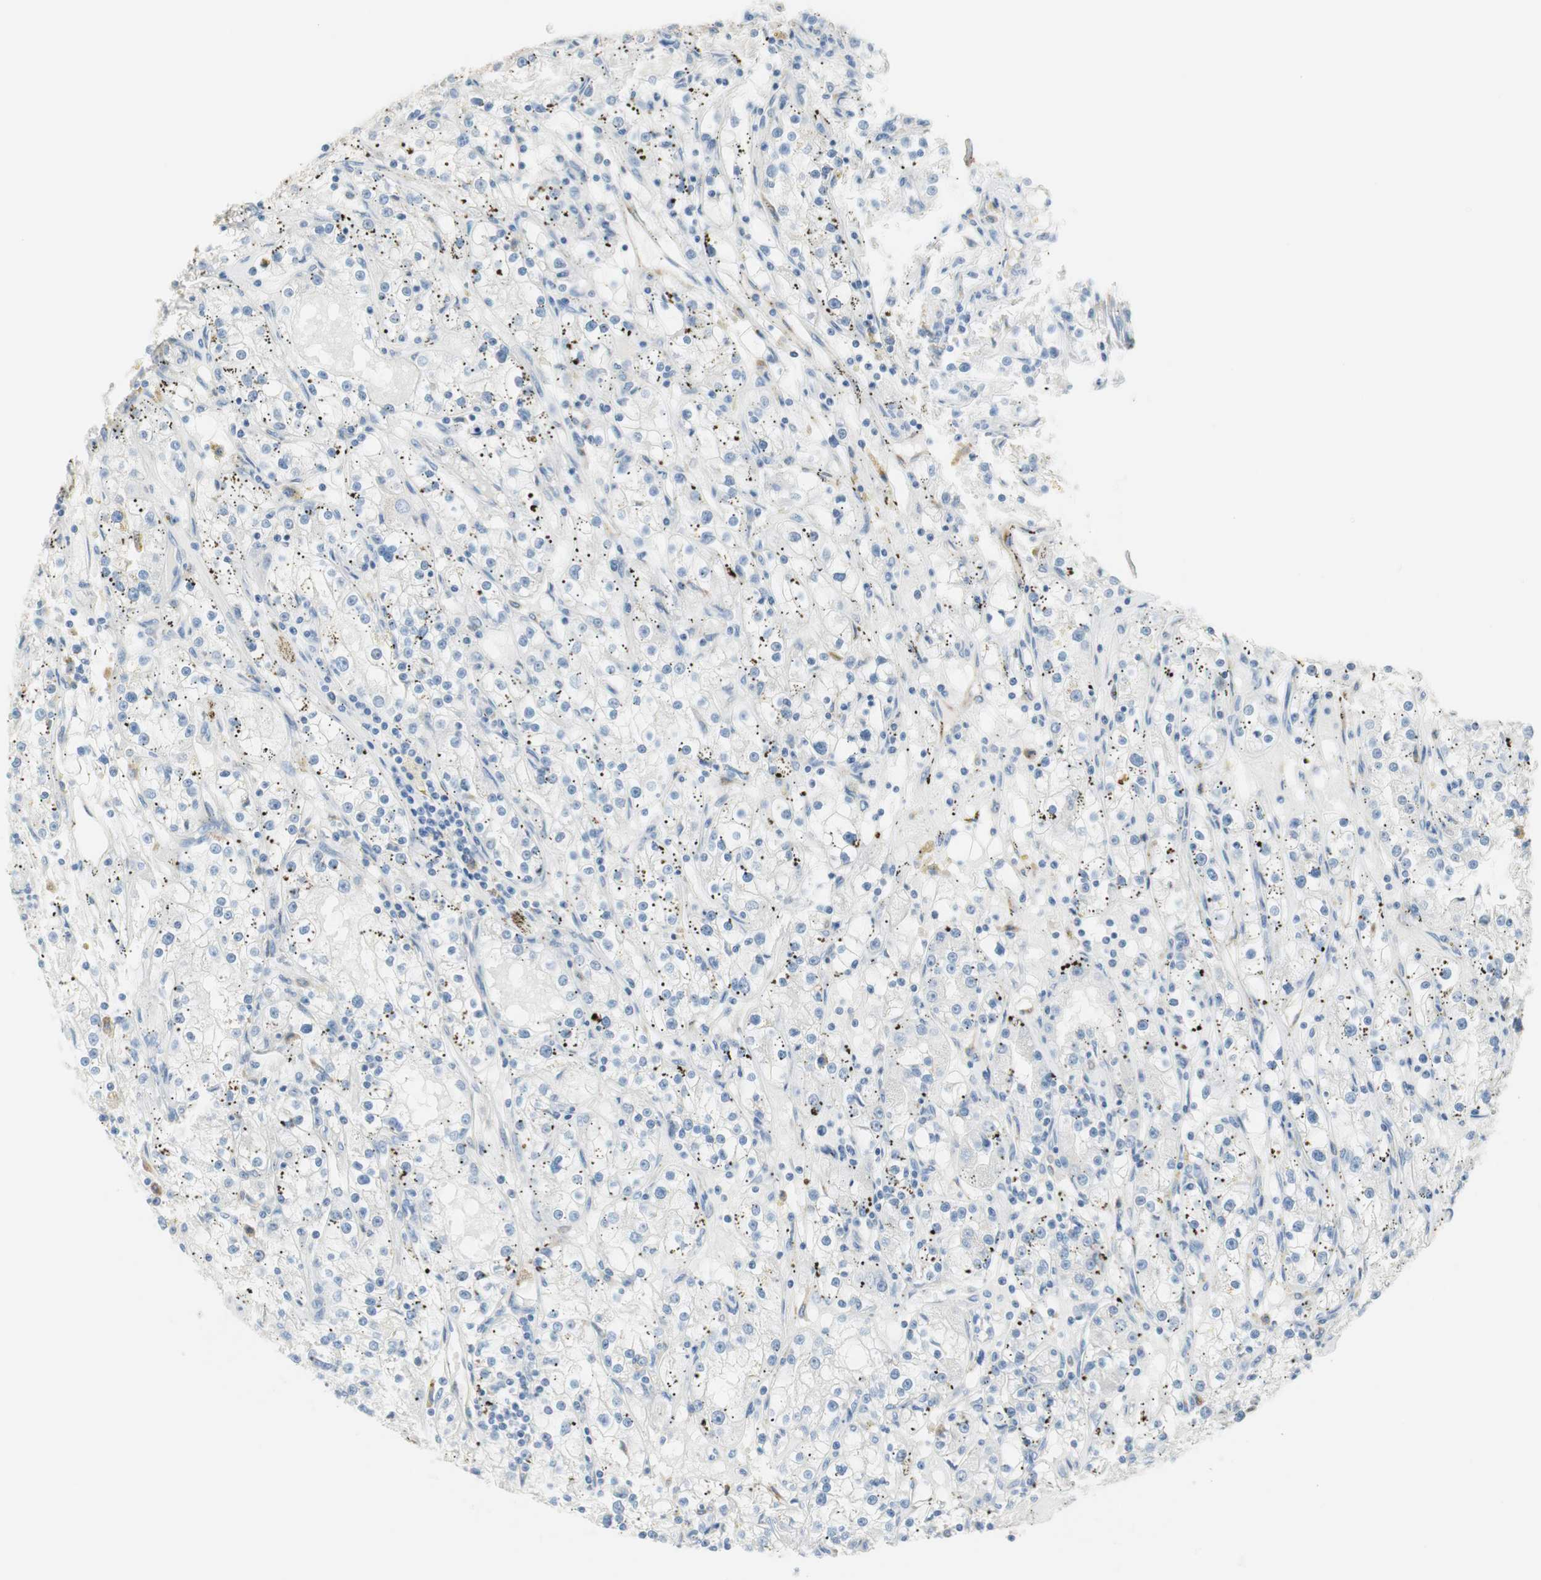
{"staining": {"intensity": "negative", "quantity": "none", "location": "none"}, "tissue": "renal cancer", "cell_type": "Tumor cells", "image_type": "cancer", "snomed": [{"axis": "morphology", "description": "Adenocarcinoma, NOS"}, {"axis": "topography", "description": "Kidney"}], "caption": "The image demonstrates no significant positivity in tumor cells of renal adenocarcinoma.", "gene": "GLUL", "patient": {"sex": "male", "age": 56}}